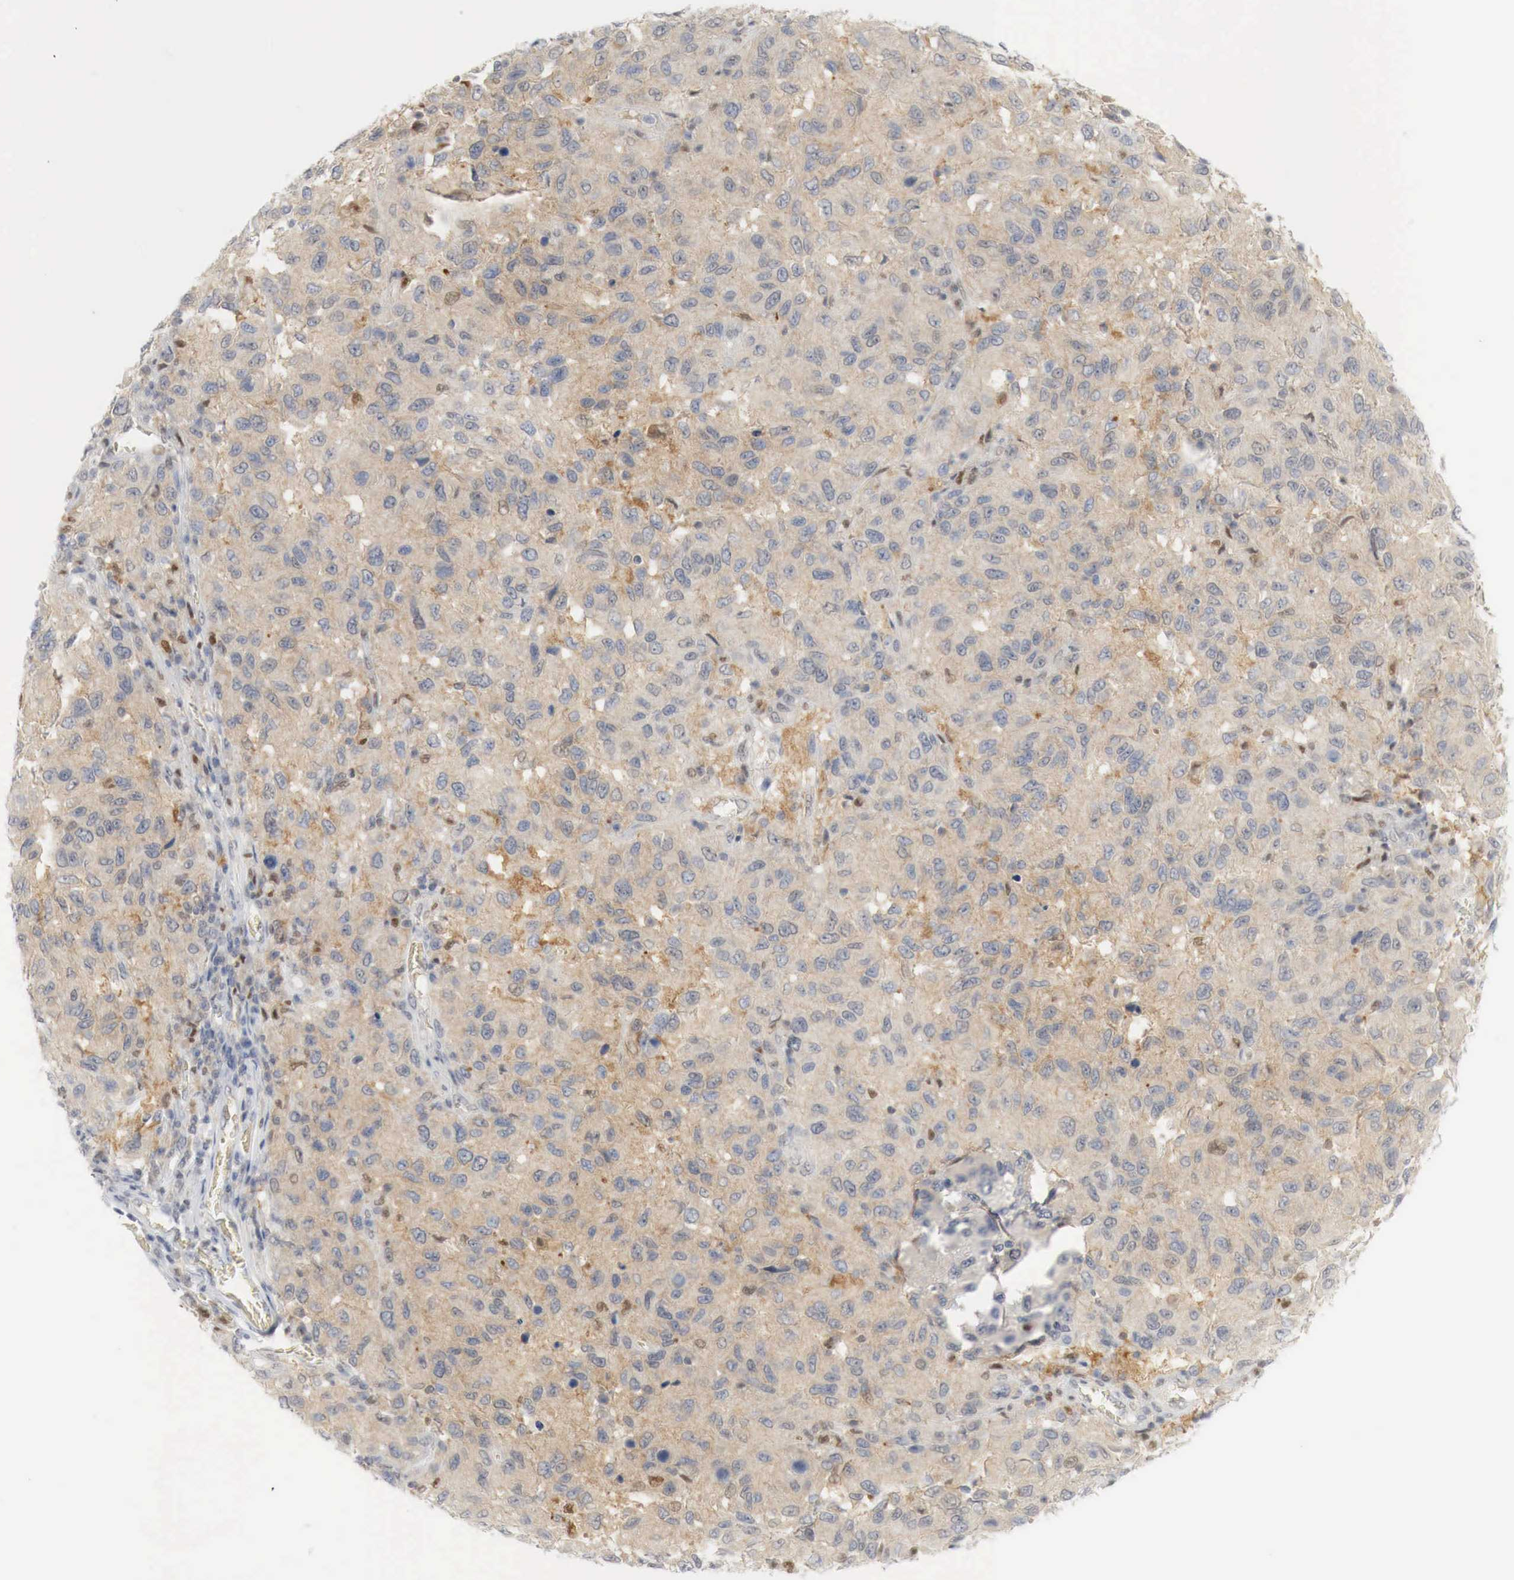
{"staining": {"intensity": "moderate", "quantity": "25%-75%", "location": "cytoplasmic/membranous,nuclear"}, "tissue": "melanoma", "cell_type": "Tumor cells", "image_type": "cancer", "snomed": [{"axis": "morphology", "description": "Malignant melanoma, NOS"}, {"axis": "topography", "description": "Skin"}], "caption": "DAB immunohistochemical staining of malignant melanoma demonstrates moderate cytoplasmic/membranous and nuclear protein expression in approximately 25%-75% of tumor cells.", "gene": "MYC", "patient": {"sex": "female", "age": 77}}